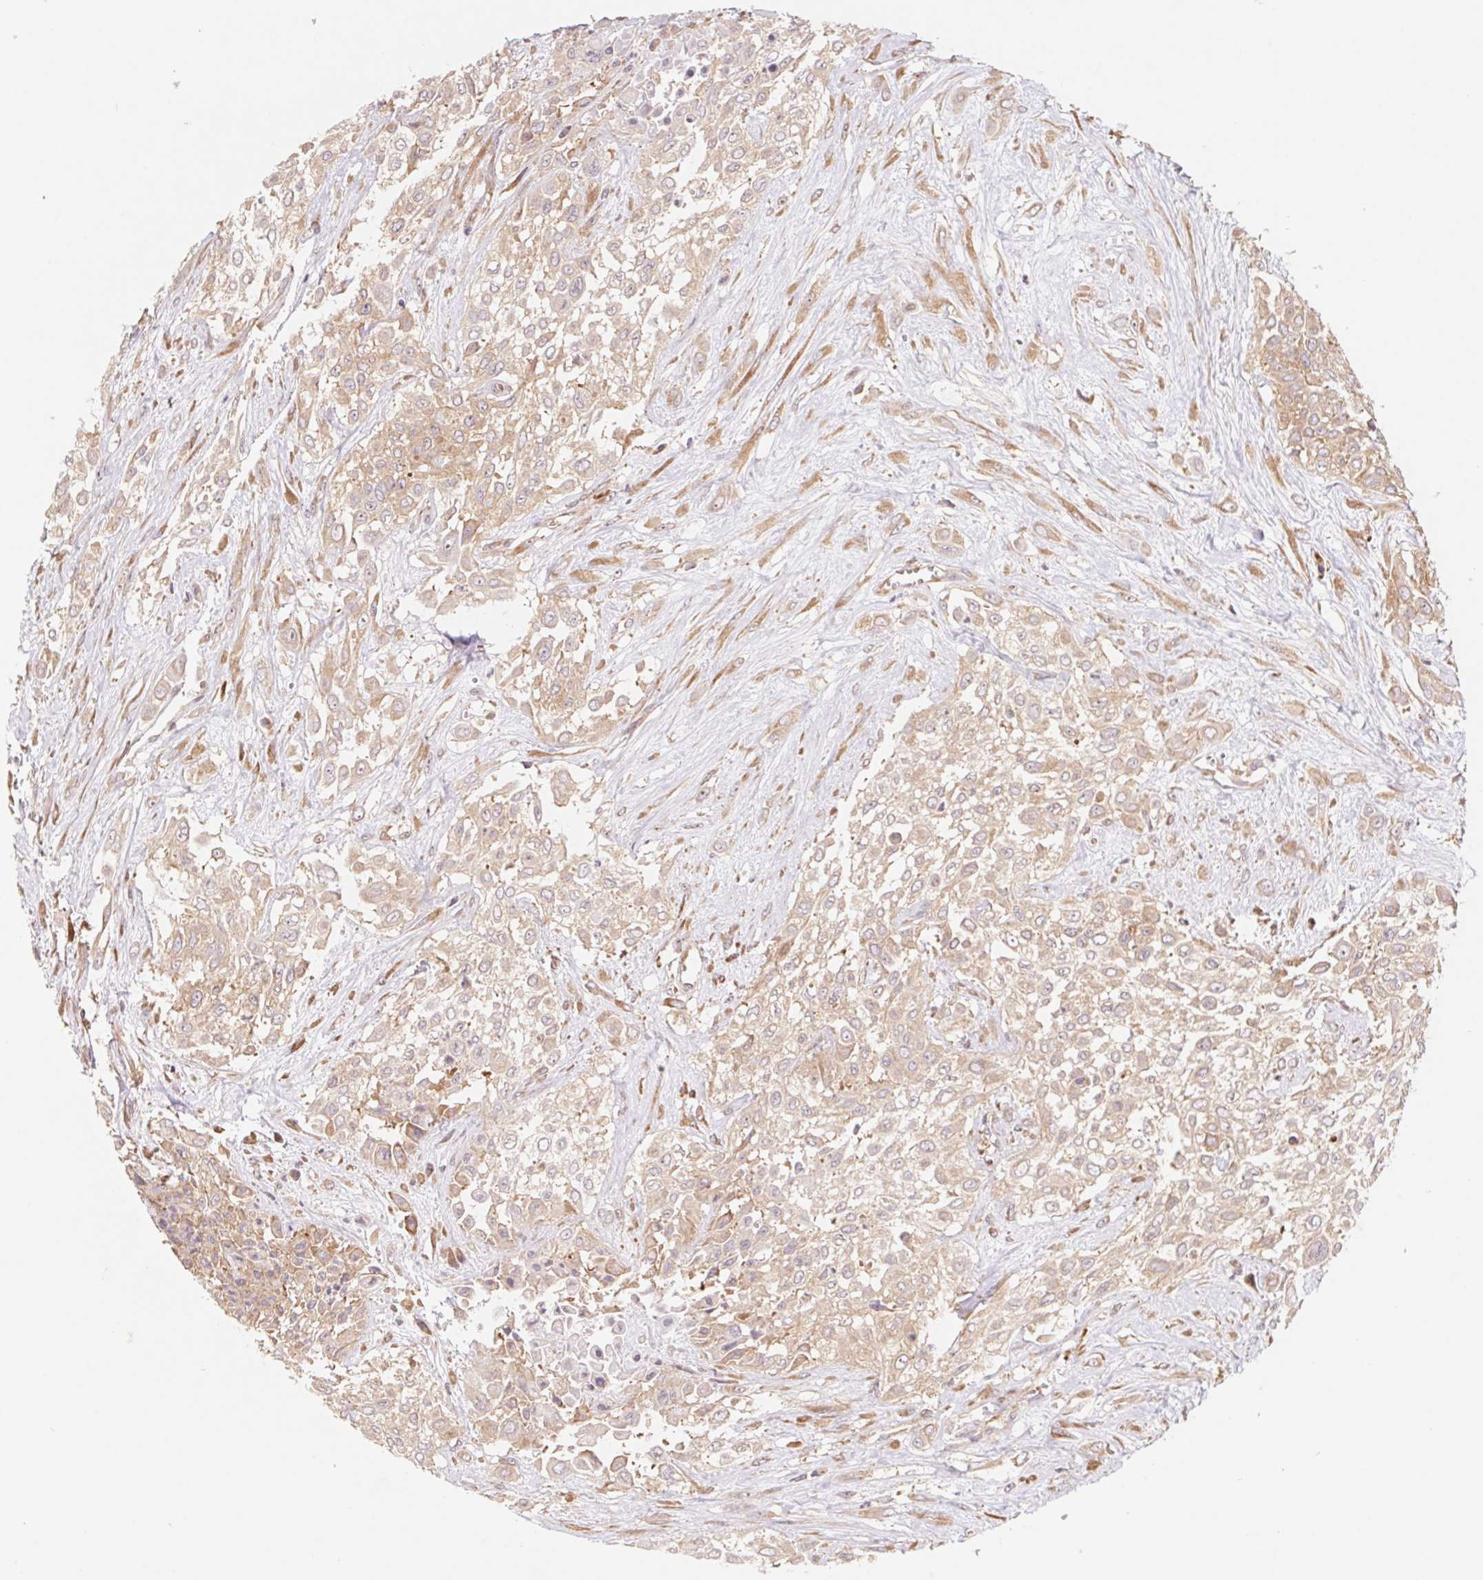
{"staining": {"intensity": "weak", "quantity": ">75%", "location": "cytoplasmic/membranous"}, "tissue": "urothelial cancer", "cell_type": "Tumor cells", "image_type": "cancer", "snomed": [{"axis": "morphology", "description": "Urothelial carcinoma, High grade"}, {"axis": "topography", "description": "Urinary bladder"}], "caption": "The immunohistochemical stain shows weak cytoplasmic/membranous expression in tumor cells of urothelial cancer tissue.", "gene": "RPL27A", "patient": {"sex": "male", "age": 57}}